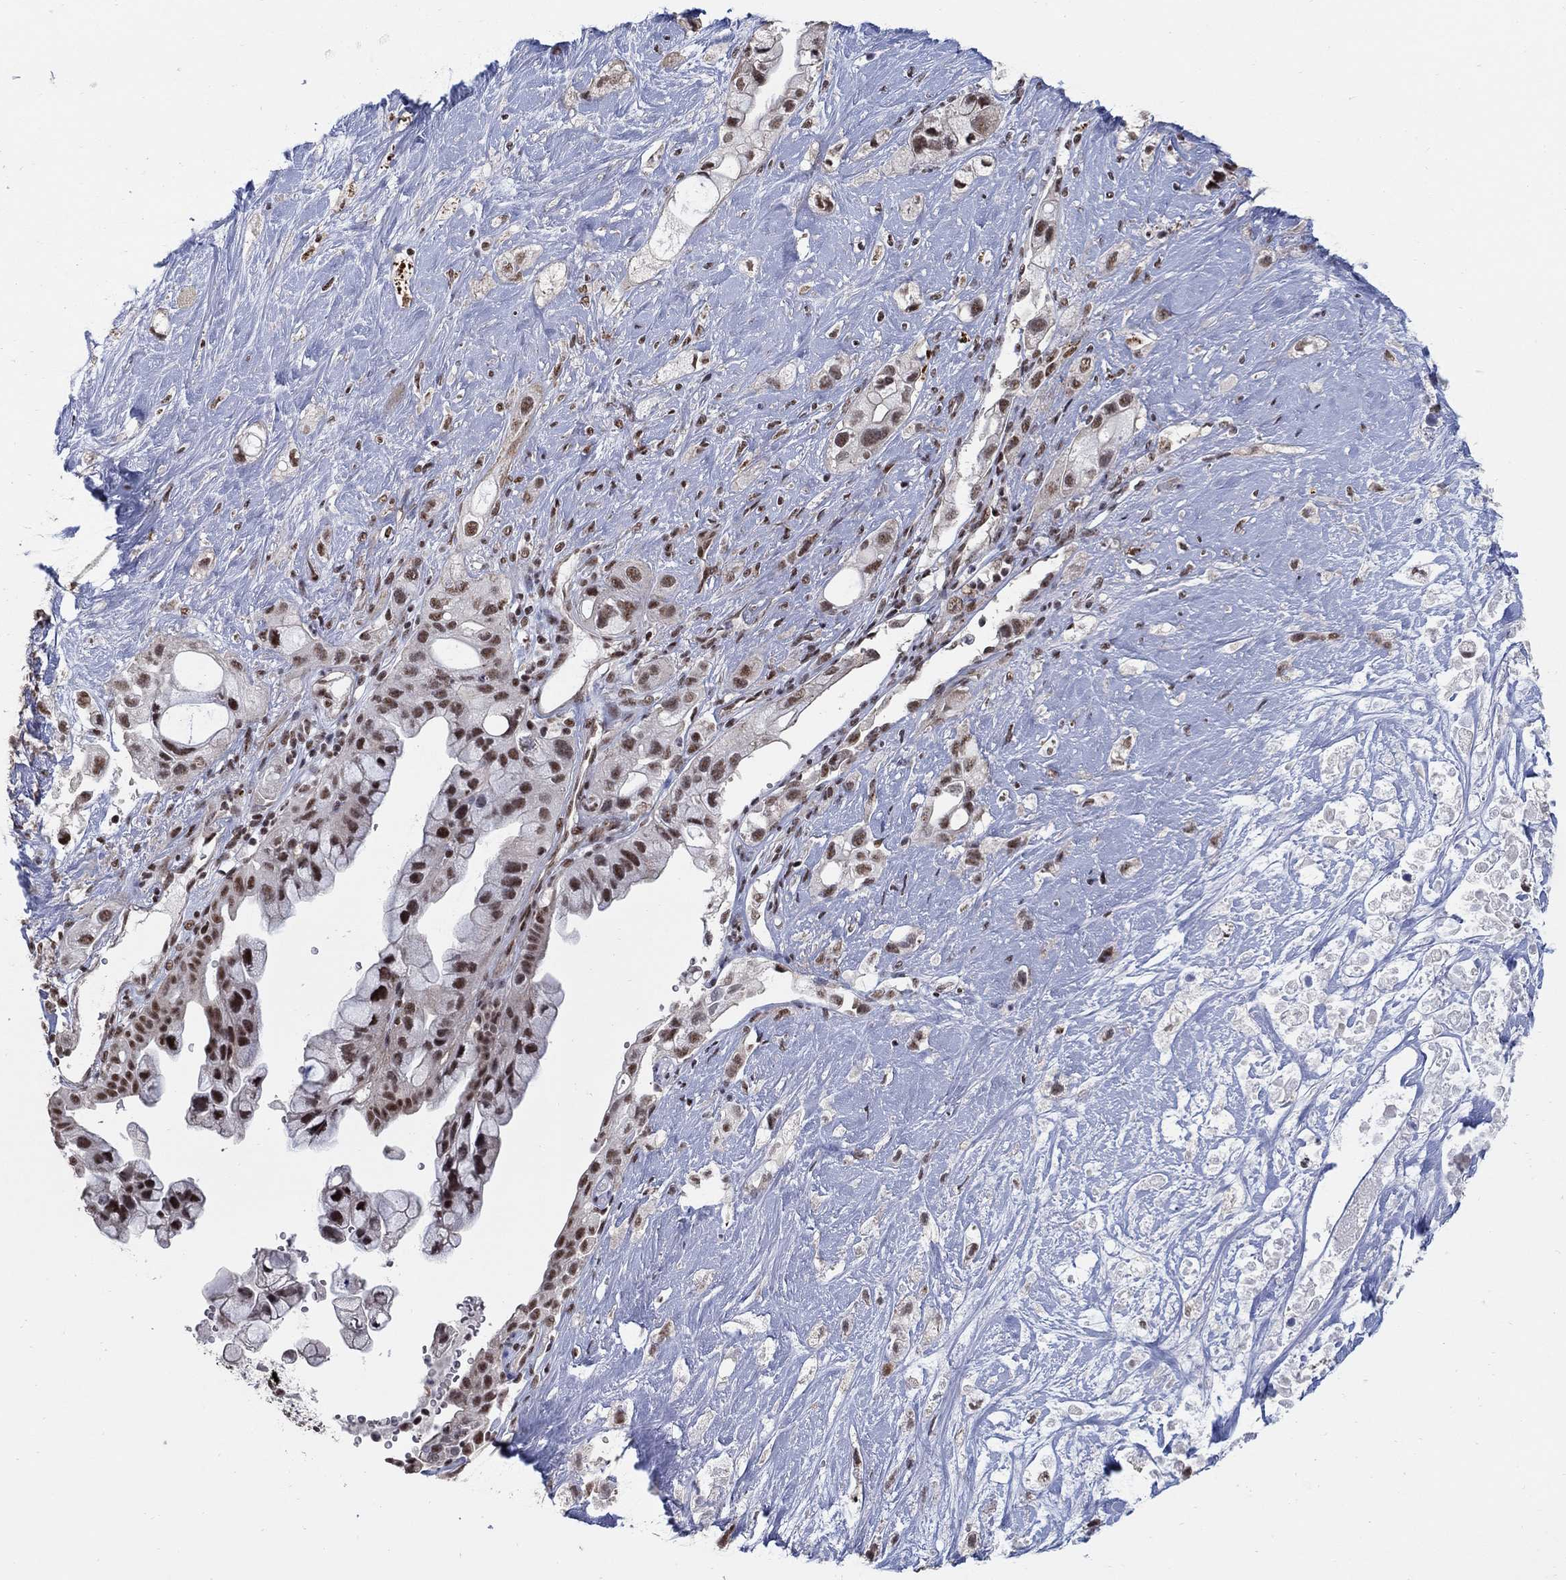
{"staining": {"intensity": "moderate", "quantity": ">75%", "location": "nuclear"}, "tissue": "pancreatic cancer", "cell_type": "Tumor cells", "image_type": "cancer", "snomed": [{"axis": "morphology", "description": "Adenocarcinoma, NOS"}, {"axis": "topography", "description": "Pancreas"}], "caption": "Human pancreatic cancer stained with a brown dye shows moderate nuclear positive positivity in about >75% of tumor cells.", "gene": "PNISR", "patient": {"sex": "male", "age": 44}}